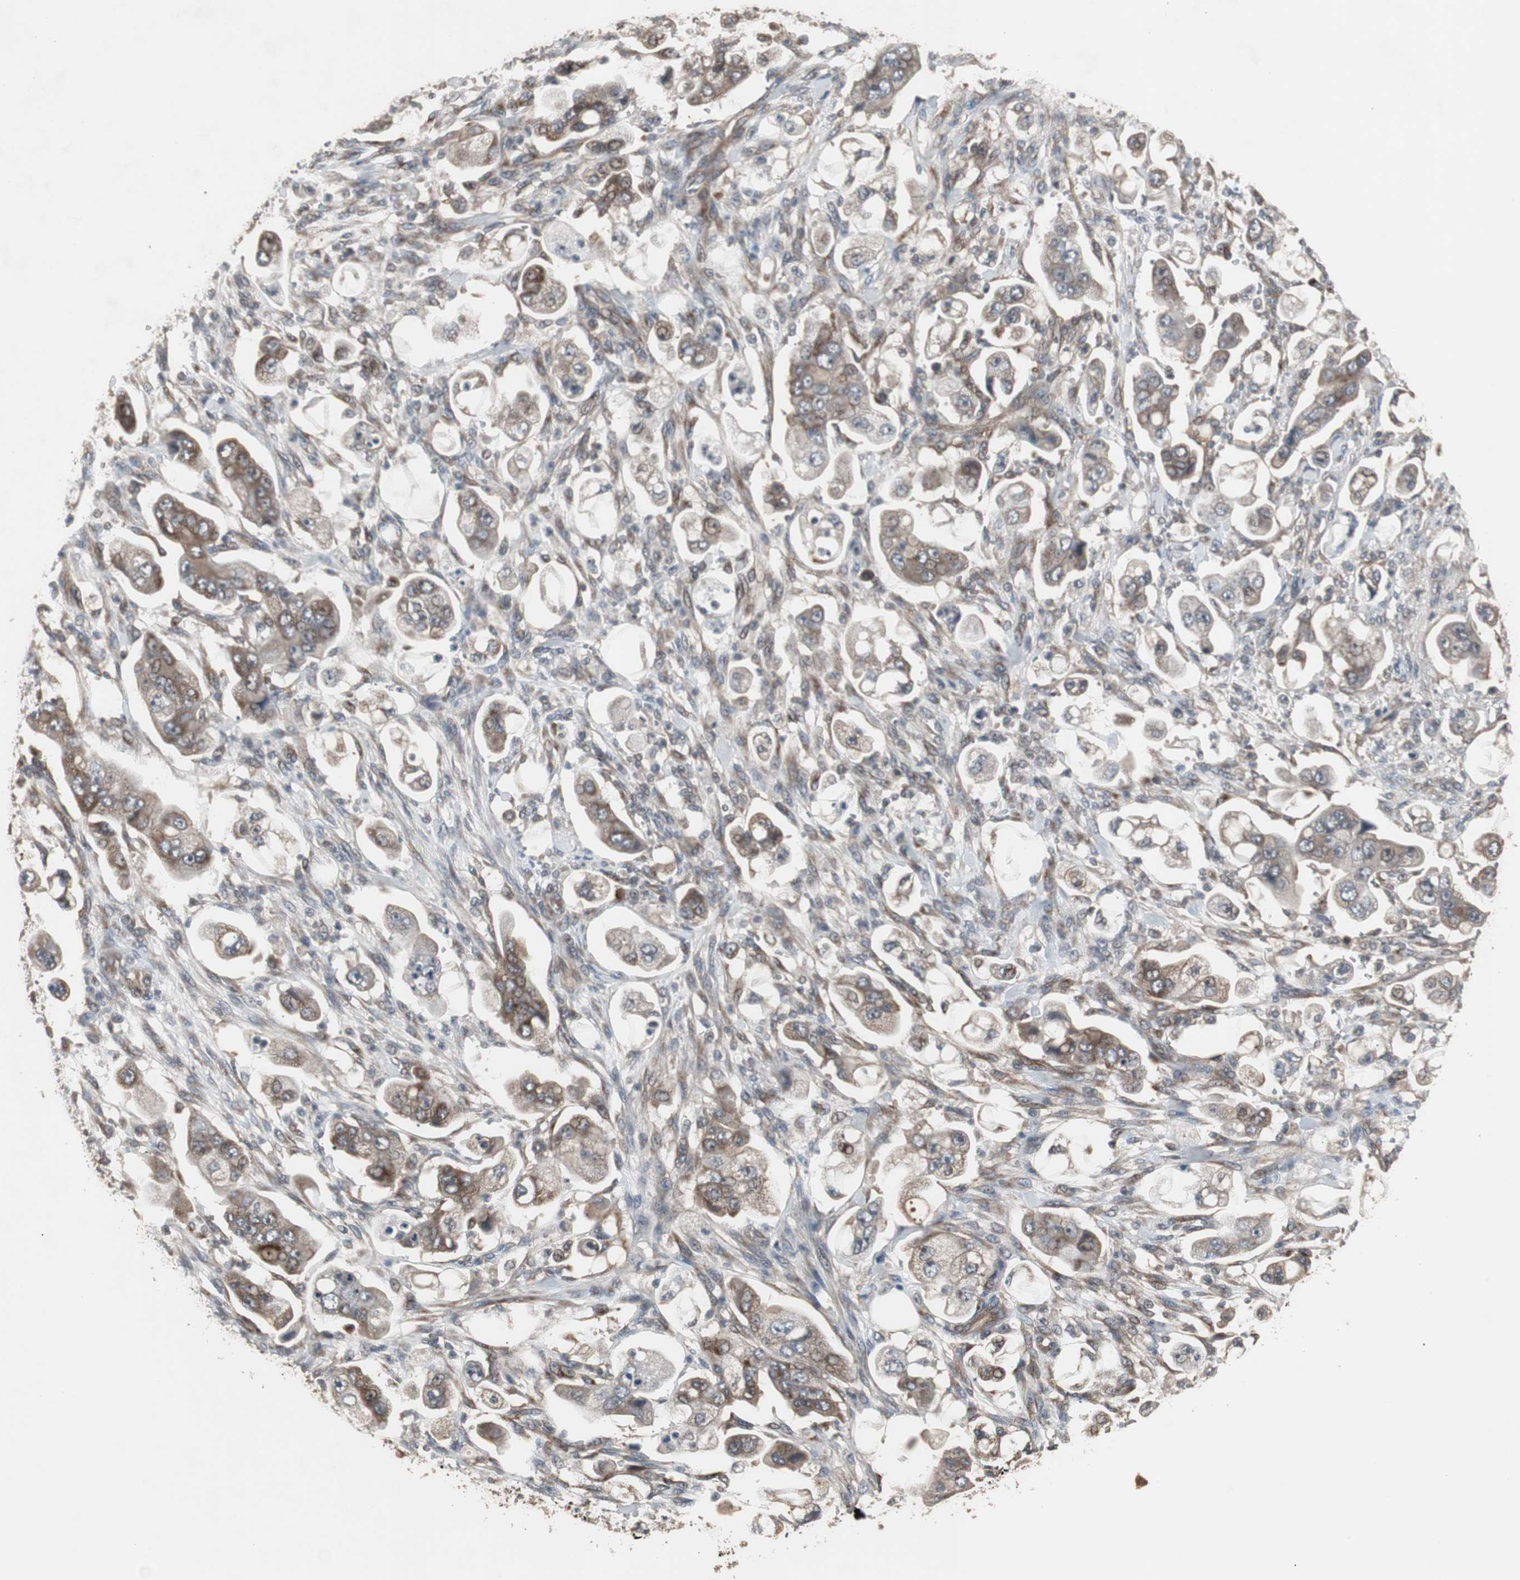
{"staining": {"intensity": "weak", "quantity": ">75%", "location": "cytoplasmic/membranous"}, "tissue": "stomach cancer", "cell_type": "Tumor cells", "image_type": "cancer", "snomed": [{"axis": "morphology", "description": "Adenocarcinoma, NOS"}, {"axis": "topography", "description": "Stomach"}], "caption": "Protein expression analysis of human stomach cancer (adenocarcinoma) reveals weak cytoplasmic/membranous staining in about >75% of tumor cells.", "gene": "ATP2B2", "patient": {"sex": "male", "age": 62}}